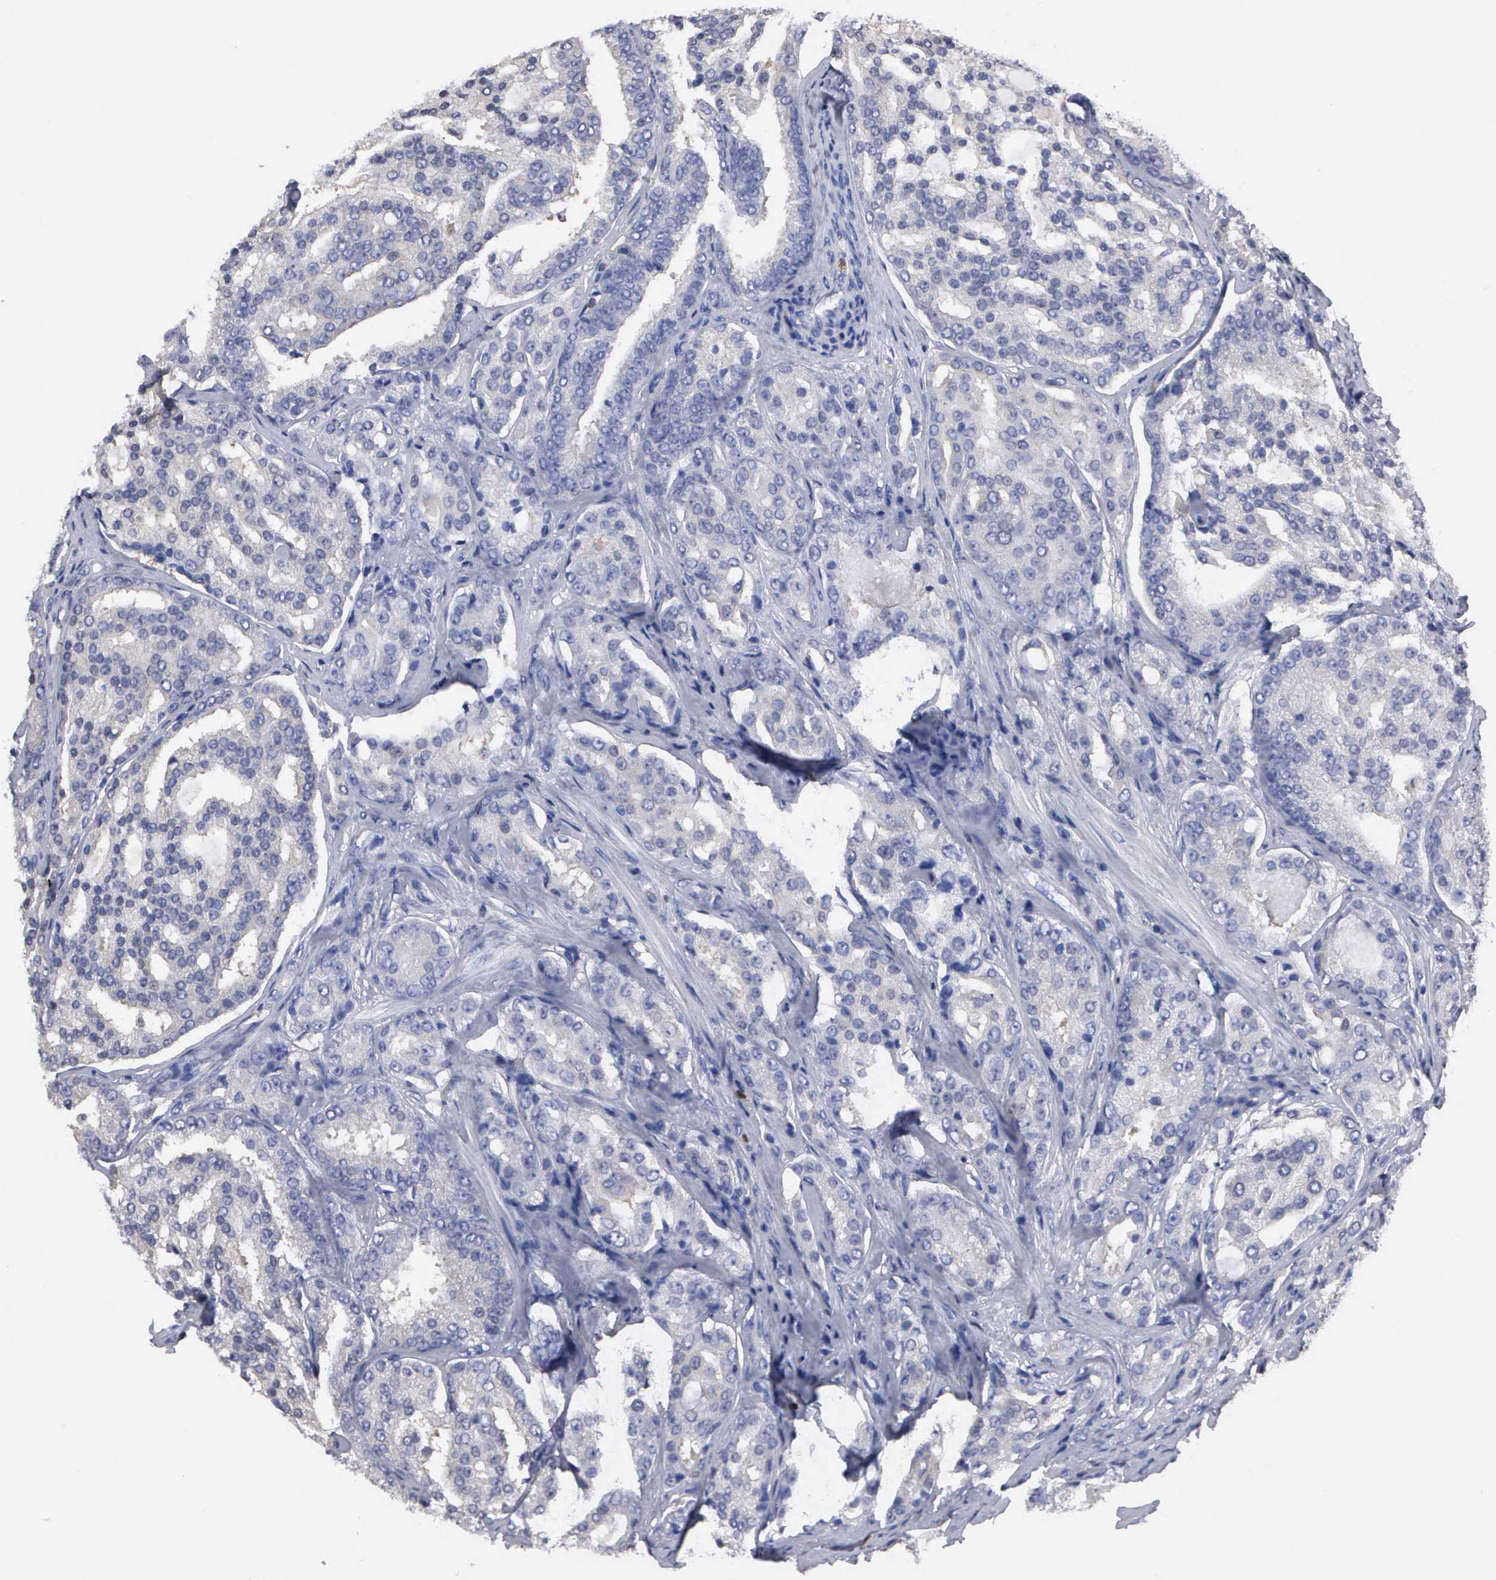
{"staining": {"intensity": "negative", "quantity": "none", "location": "none"}, "tissue": "prostate cancer", "cell_type": "Tumor cells", "image_type": "cancer", "snomed": [{"axis": "morphology", "description": "Adenocarcinoma, High grade"}, {"axis": "topography", "description": "Prostate"}], "caption": "A photomicrograph of prostate high-grade adenocarcinoma stained for a protein displays no brown staining in tumor cells.", "gene": "G6PD", "patient": {"sex": "male", "age": 64}}